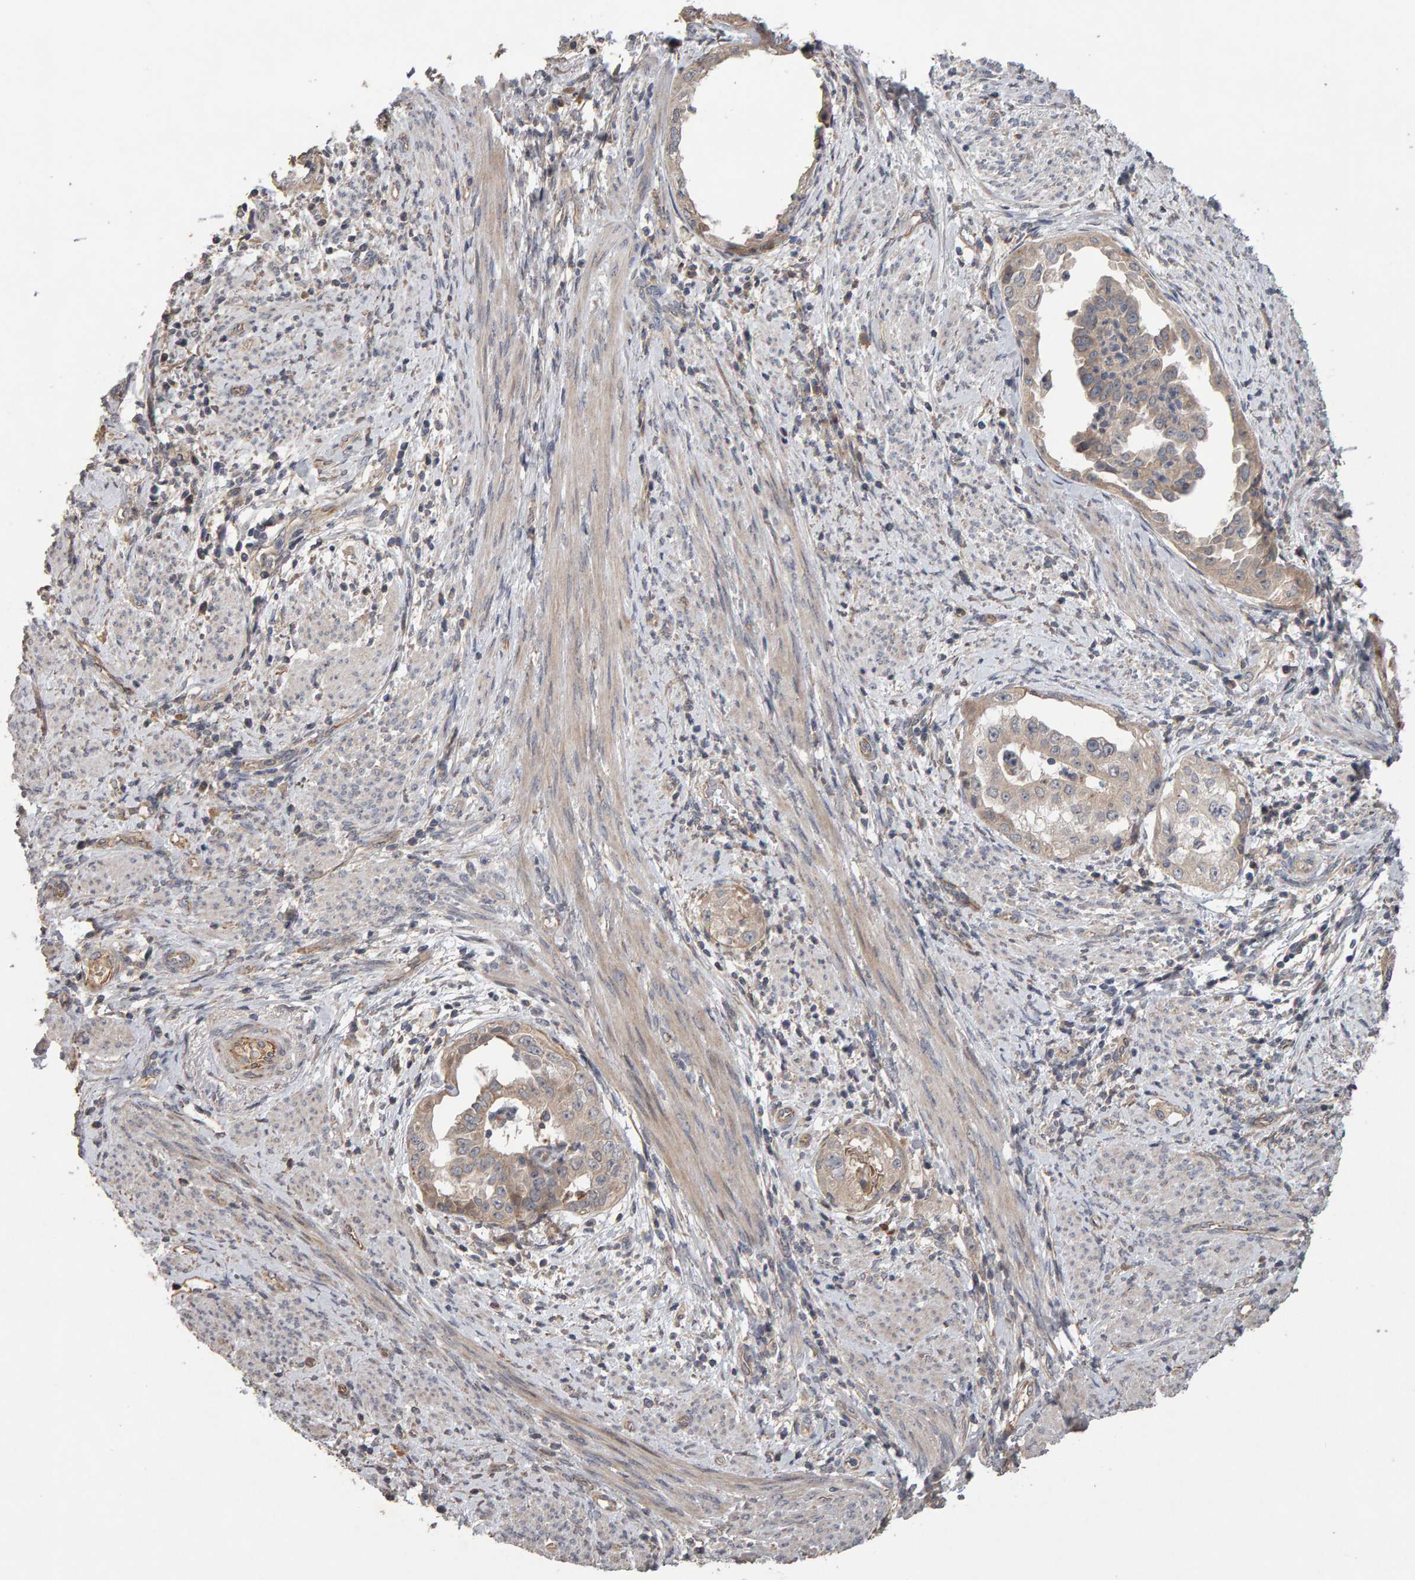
{"staining": {"intensity": "weak", "quantity": "<25%", "location": "cytoplasmic/membranous"}, "tissue": "endometrial cancer", "cell_type": "Tumor cells", "image_type": "cancer", "snomed": [{"axis": "morphology", "description": "Adenocarcinoma, NOS"}, {"axis": "topography", "description": "Endometrium"}], "caption": "Immunohistochemistry micrograph of neoplastic tissue: human endometrial cancer (adenocarcinoma) stained with DAB (3,3'-diaminobenzidine) exhibits no significant protein positivity in tumor cells.", "gene": "COASY", "patient": {"sex": "female", "age": 85}}